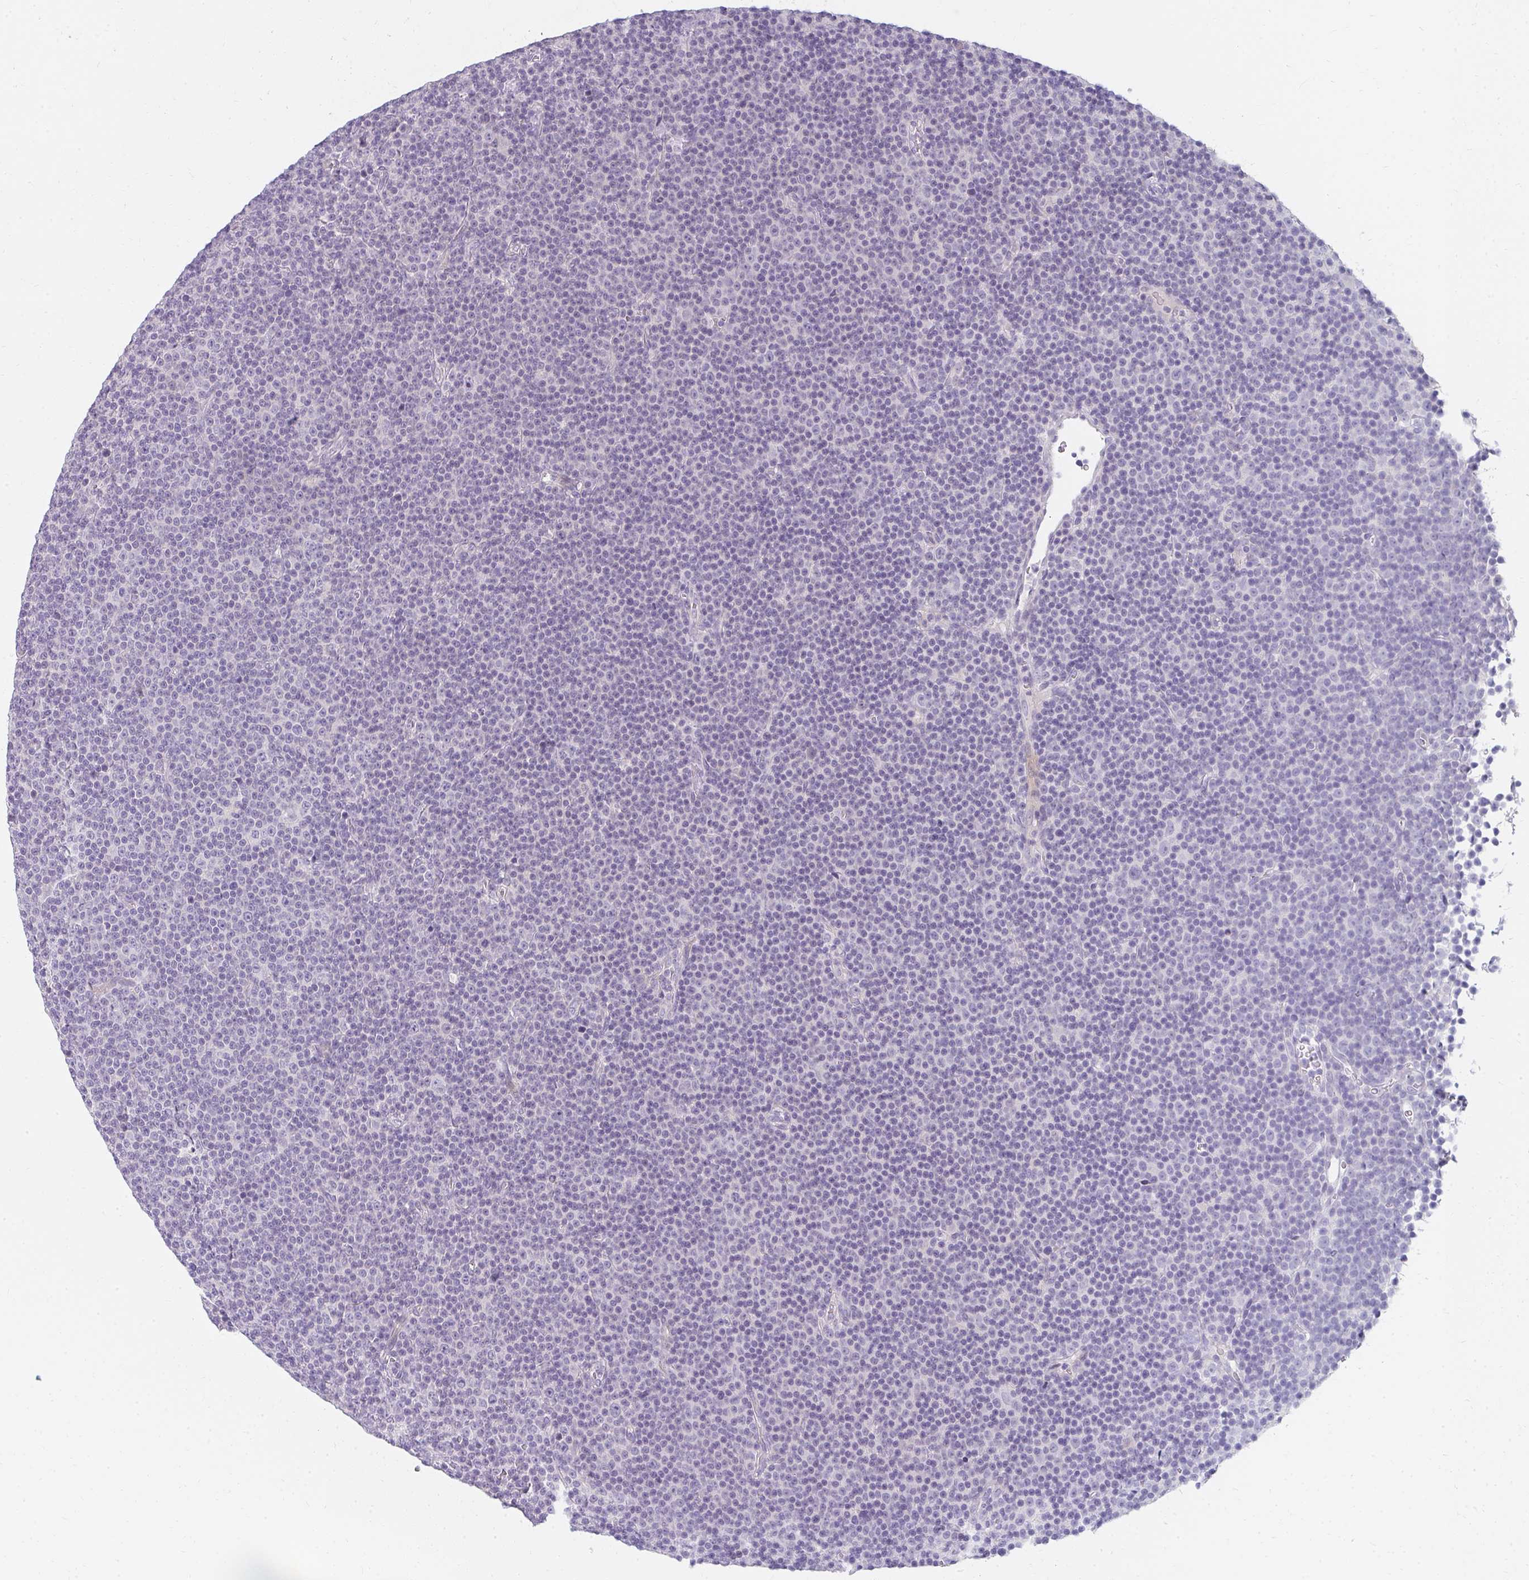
{"staining": {"intensity": "negative", "quantity": "none", "location": "none"}, "tissue": "lymphoma", "cell_type": "Tumor cells", "image_type": "cancer", "snomed": [{"axis": "morphology", "description": "Malignant lymphoma, non-Hodgkin's type, Low grade"}, {"axis": "topography", "description": "Lymph node"}], "caption": "Lymphoma was stained to show a protein in brown. There is no significant expression in tumor cells.", "gene": "PPP1R3G", "patient": {"sex": "female", "age": 67}}